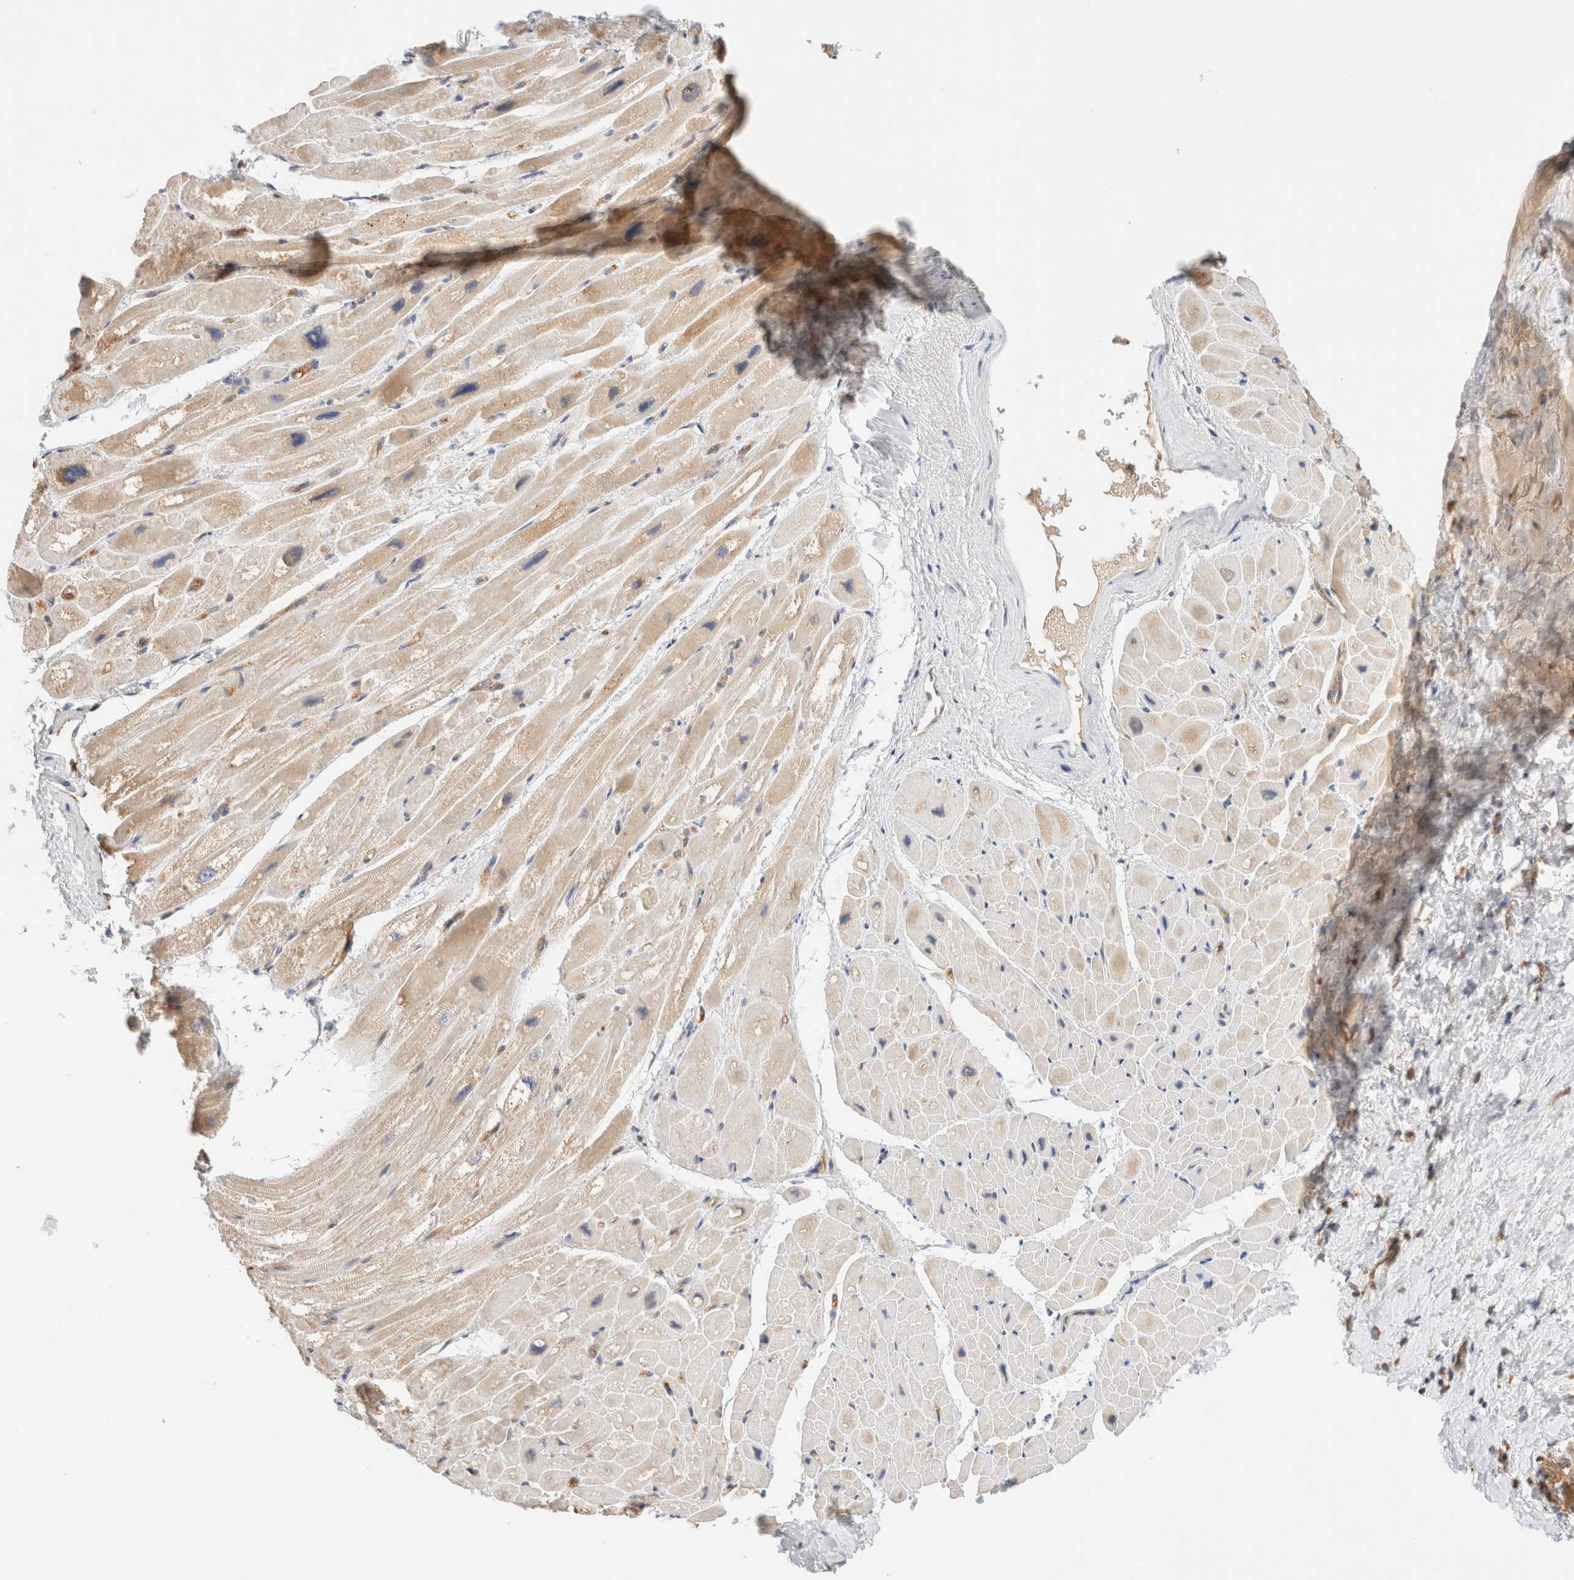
{"staining": {"intensity": "weak", "quantity": "25%-75%", "location": "cytoplasmic/membranous"}, "tissue": "heart muscle", "cell_type": "Cardiomyocytes", "image_type": "normal", "snomed": [{"axis": "morphology", "description": "Normal tissue, NOS"}, {"axis": "topography", "description": "Heart"}], "caption": "Immunohistochemistry (IHC) micrograph of normal heart muscle stained for a protein (brown), which shows low levels of weak cytoplasmic/membranous expression in approximately 25%-75% of cardiomyocytes.", "gene": "RABEP1", "patient": {"sex": "male", "age": 49}}